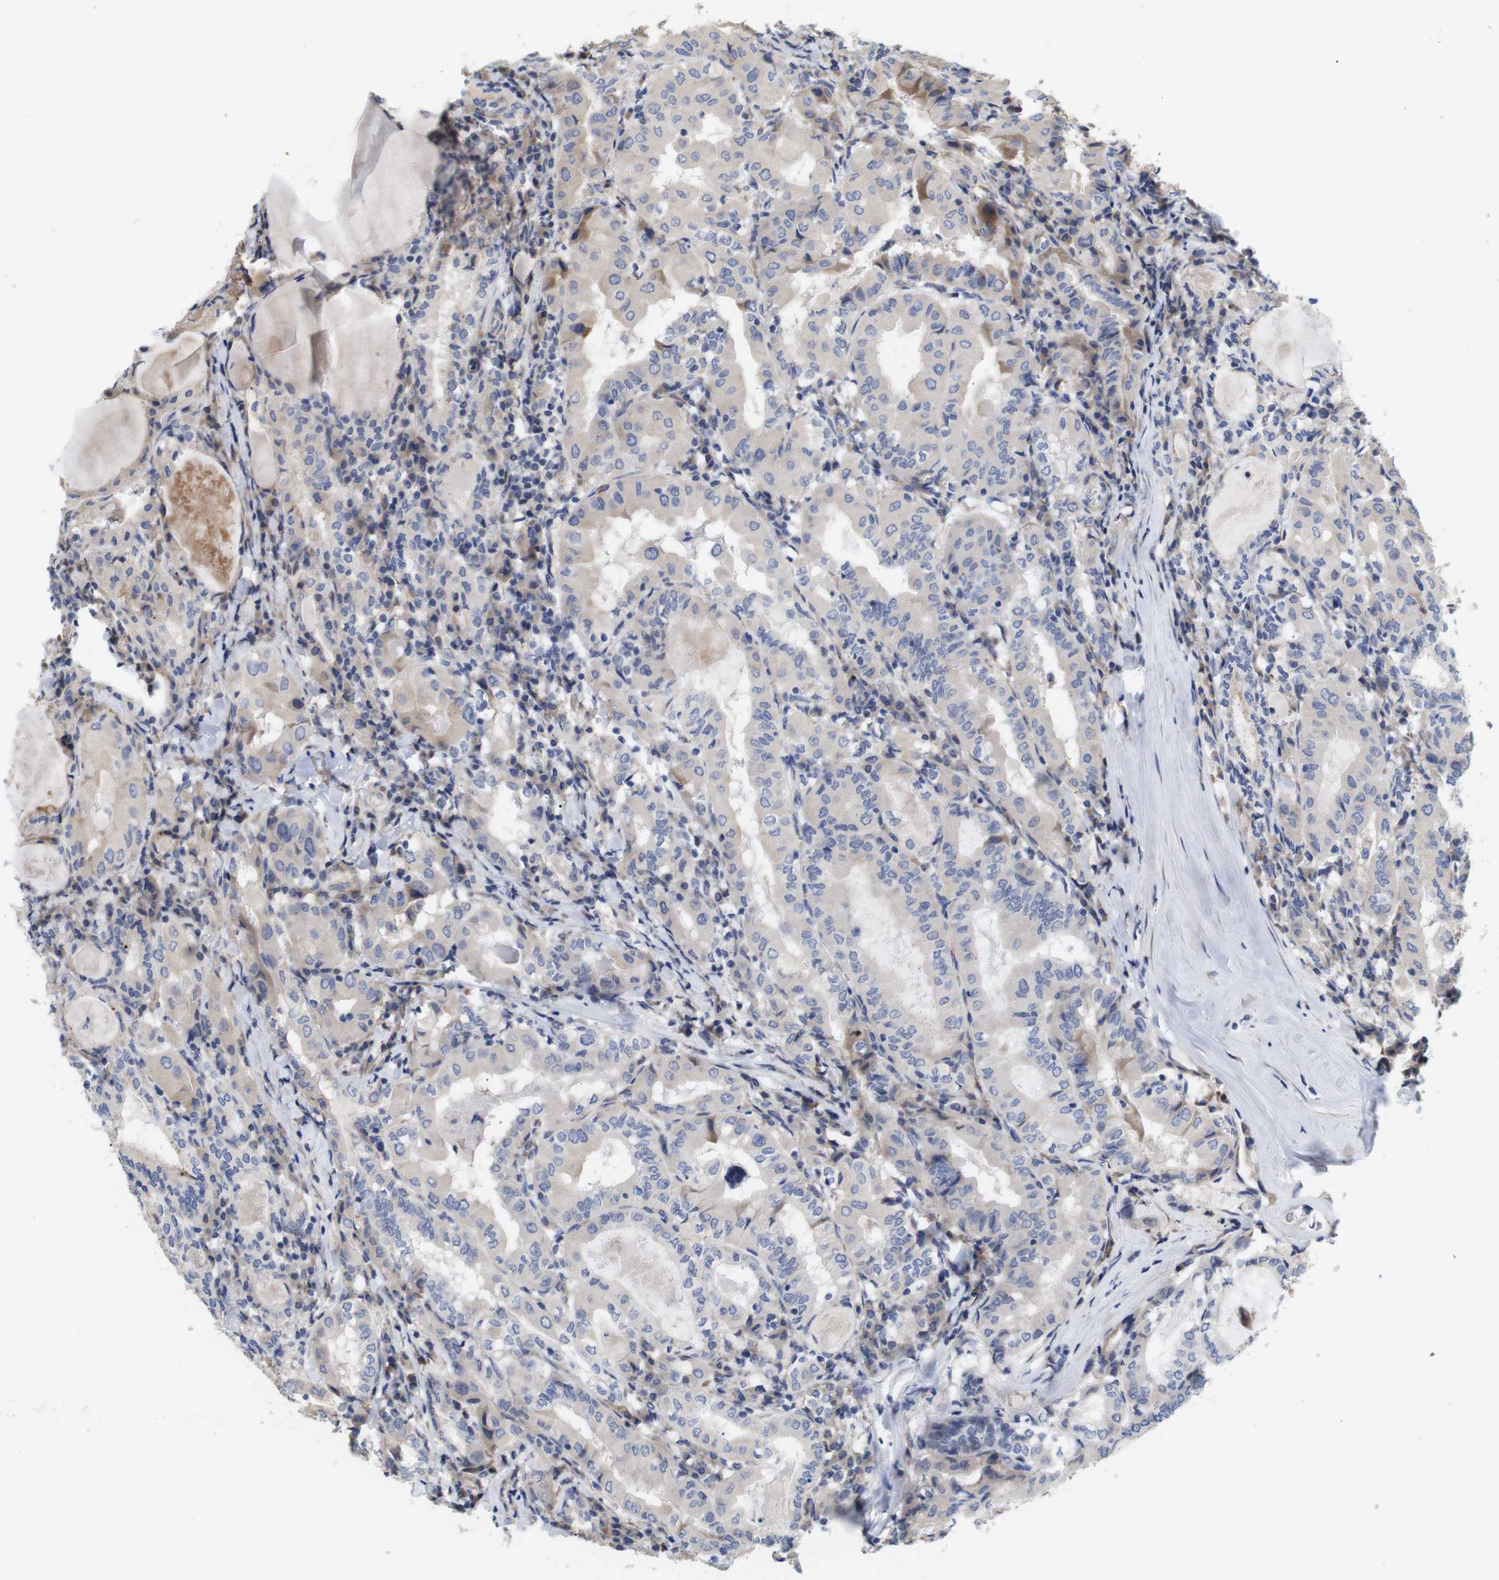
{"staining": {"intensity": "negative", "quantity": "none", "location": "none"}, "tissue": "thyroid cancer", "cell_type": "Tumor cells", "image_type": "cancer", "snomed": [{"axis": "morphology", "description": "Papillary adenocarcinoma, NOS"}, {"axis": "topography", "description": "Thyroid gland"}], "caption": "Thyroid cancer was stained to show a protein in brown. There is no significant positivity in tumor cells. Brightfield microscopy of immunohistochemistry stained with DAB (3,3'-diaminobenzidine) (brown) and hematoxylin (blue), captured at high magnification.", "gene": "SPRY3", "patient": {"sex": "female", "age": 42}}